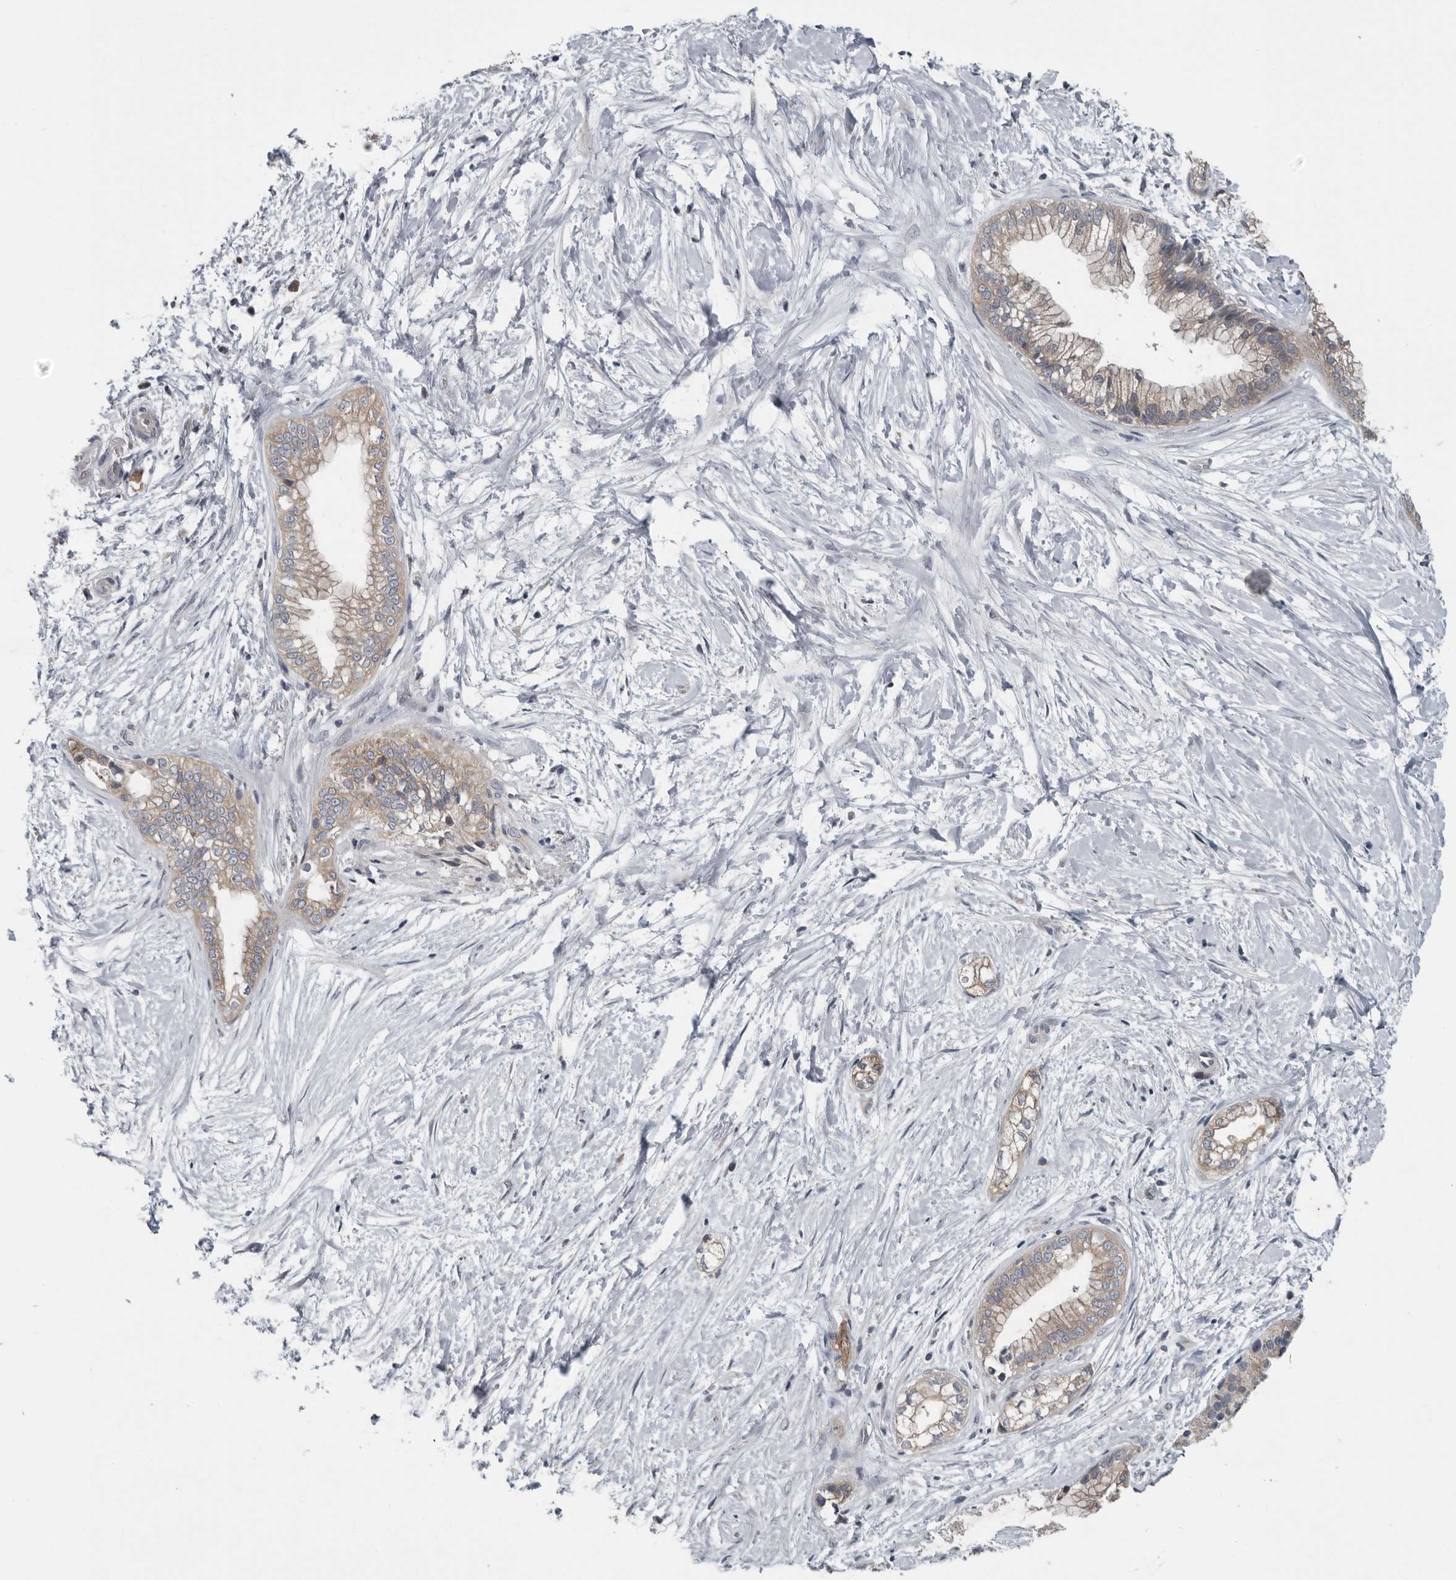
{"staining": {"intensity": "weak", "quantity": "25%-75%", "location": "cytoplasmic/membranous"}, "tissue": "pancreatic cancer", "cell_type": "Tumor cells", "image_type": "cancer", "snomed": [{"axis": "morphology", "description": "Adenocarcinoma, NOS"}, {"axis": "topography", "description": "Pancreas"}], "caption": "IHC image of human adenocarcinoma (pancreatic) stained for a protein (brown), which reveals low levels of weak cytoplasmic/membranous positivity in approximately 25%-75% of tumor cells.", "gene": "TMEM199", "patient": {"sex": "male", "age": 68}}